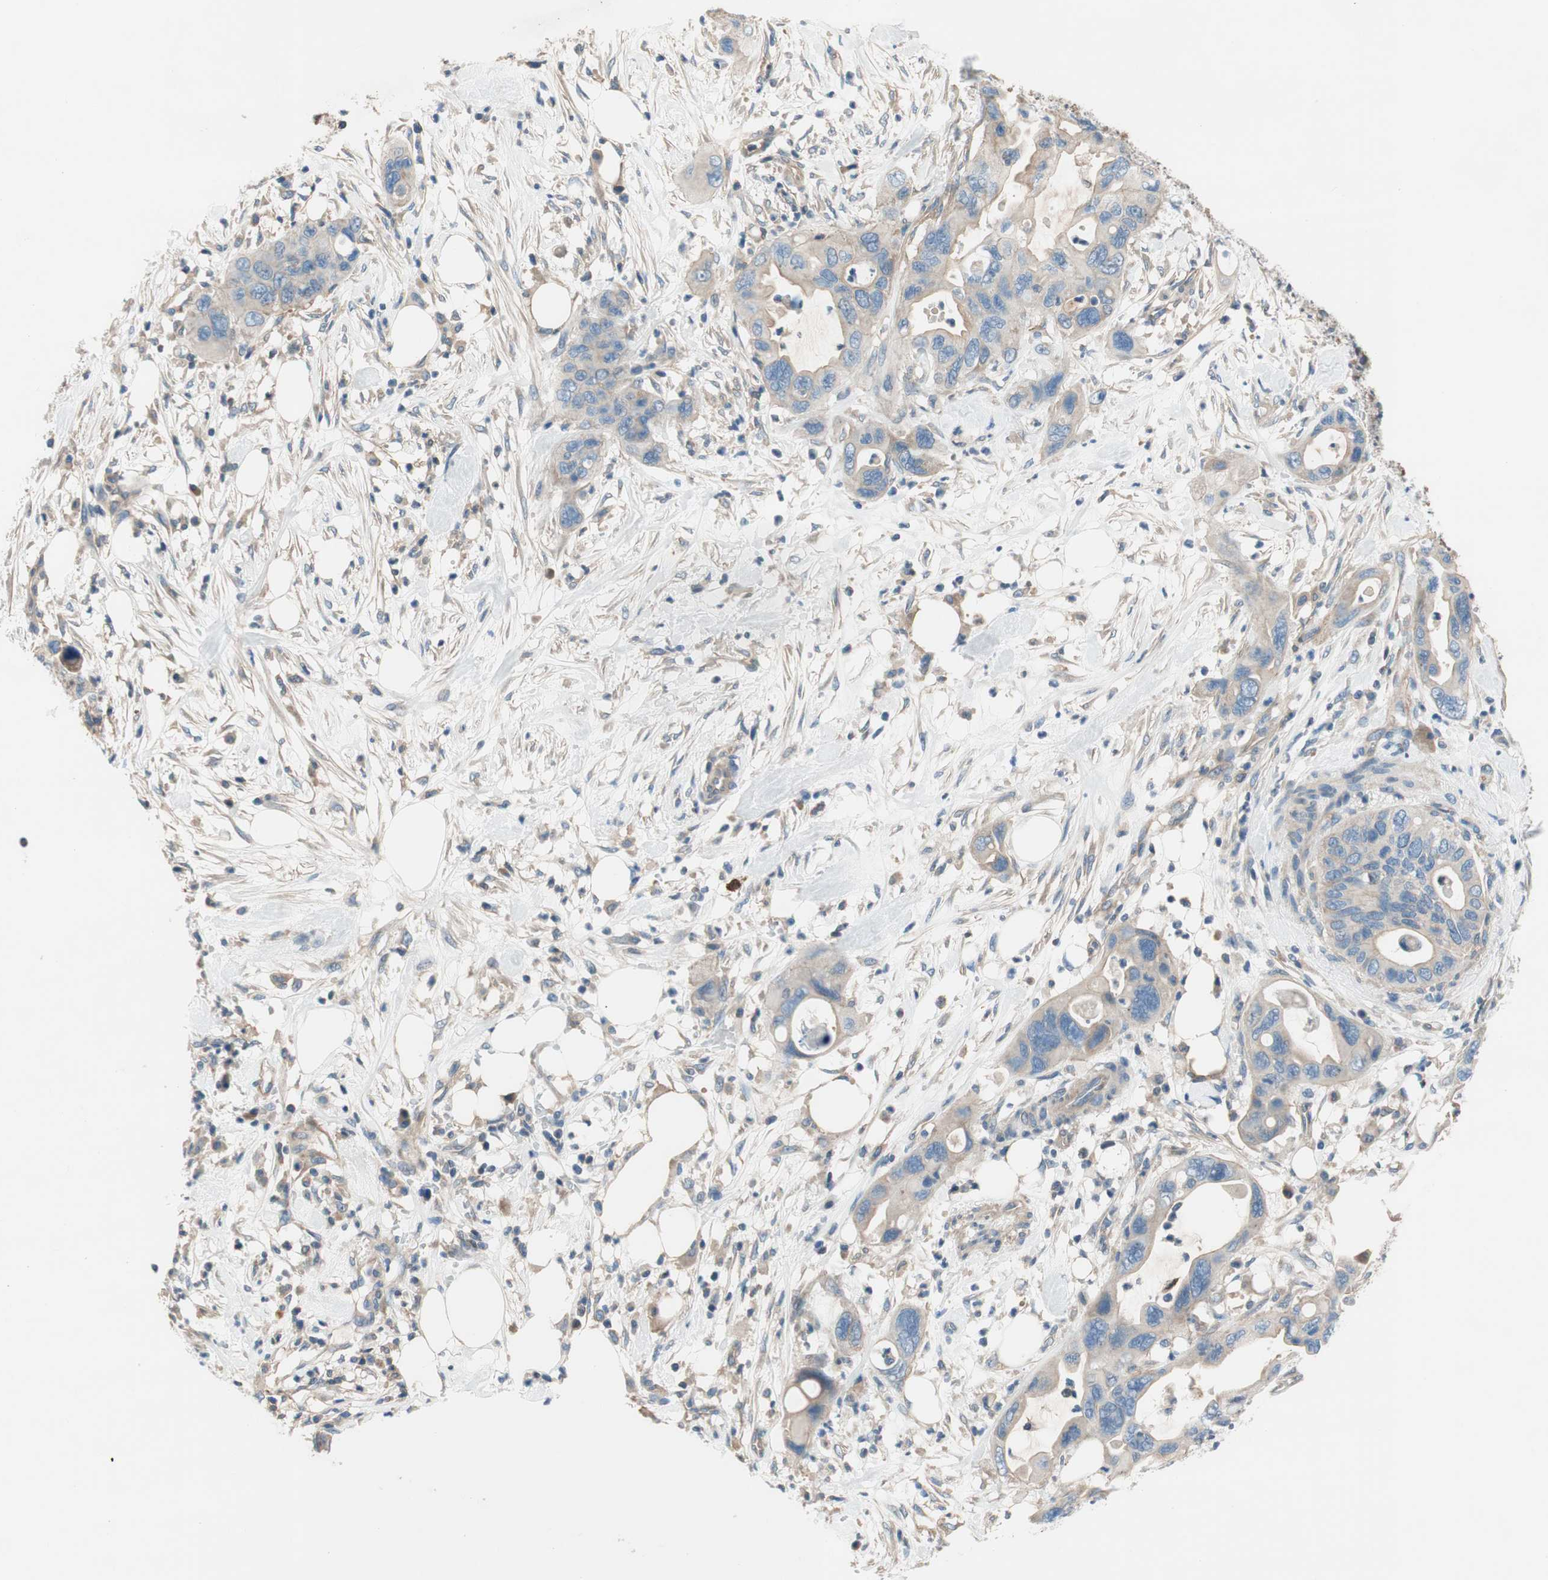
{"staining": {"intensity": "weak", "quantity": ">75%", "location": "cytoplasmic/membranous"}, "tissue": "pancreatic cancer", "cell_type": "Tumor cells", "image_type": "cancer", "snomed": [{"axis": "morphology", "description": "Adenocarcinoma, NOS"}, {"axis": "topography", "description": "Pancreas"}], "caption": "This photomicrograph exhibits IHC staining of human adenocarcinoma (pancreatic), with low weak cytoplasmic/membranous staining in about >75% of tumor cells.", "gene": "CALML3", "patient": {"sex": "female", "age": 71}}